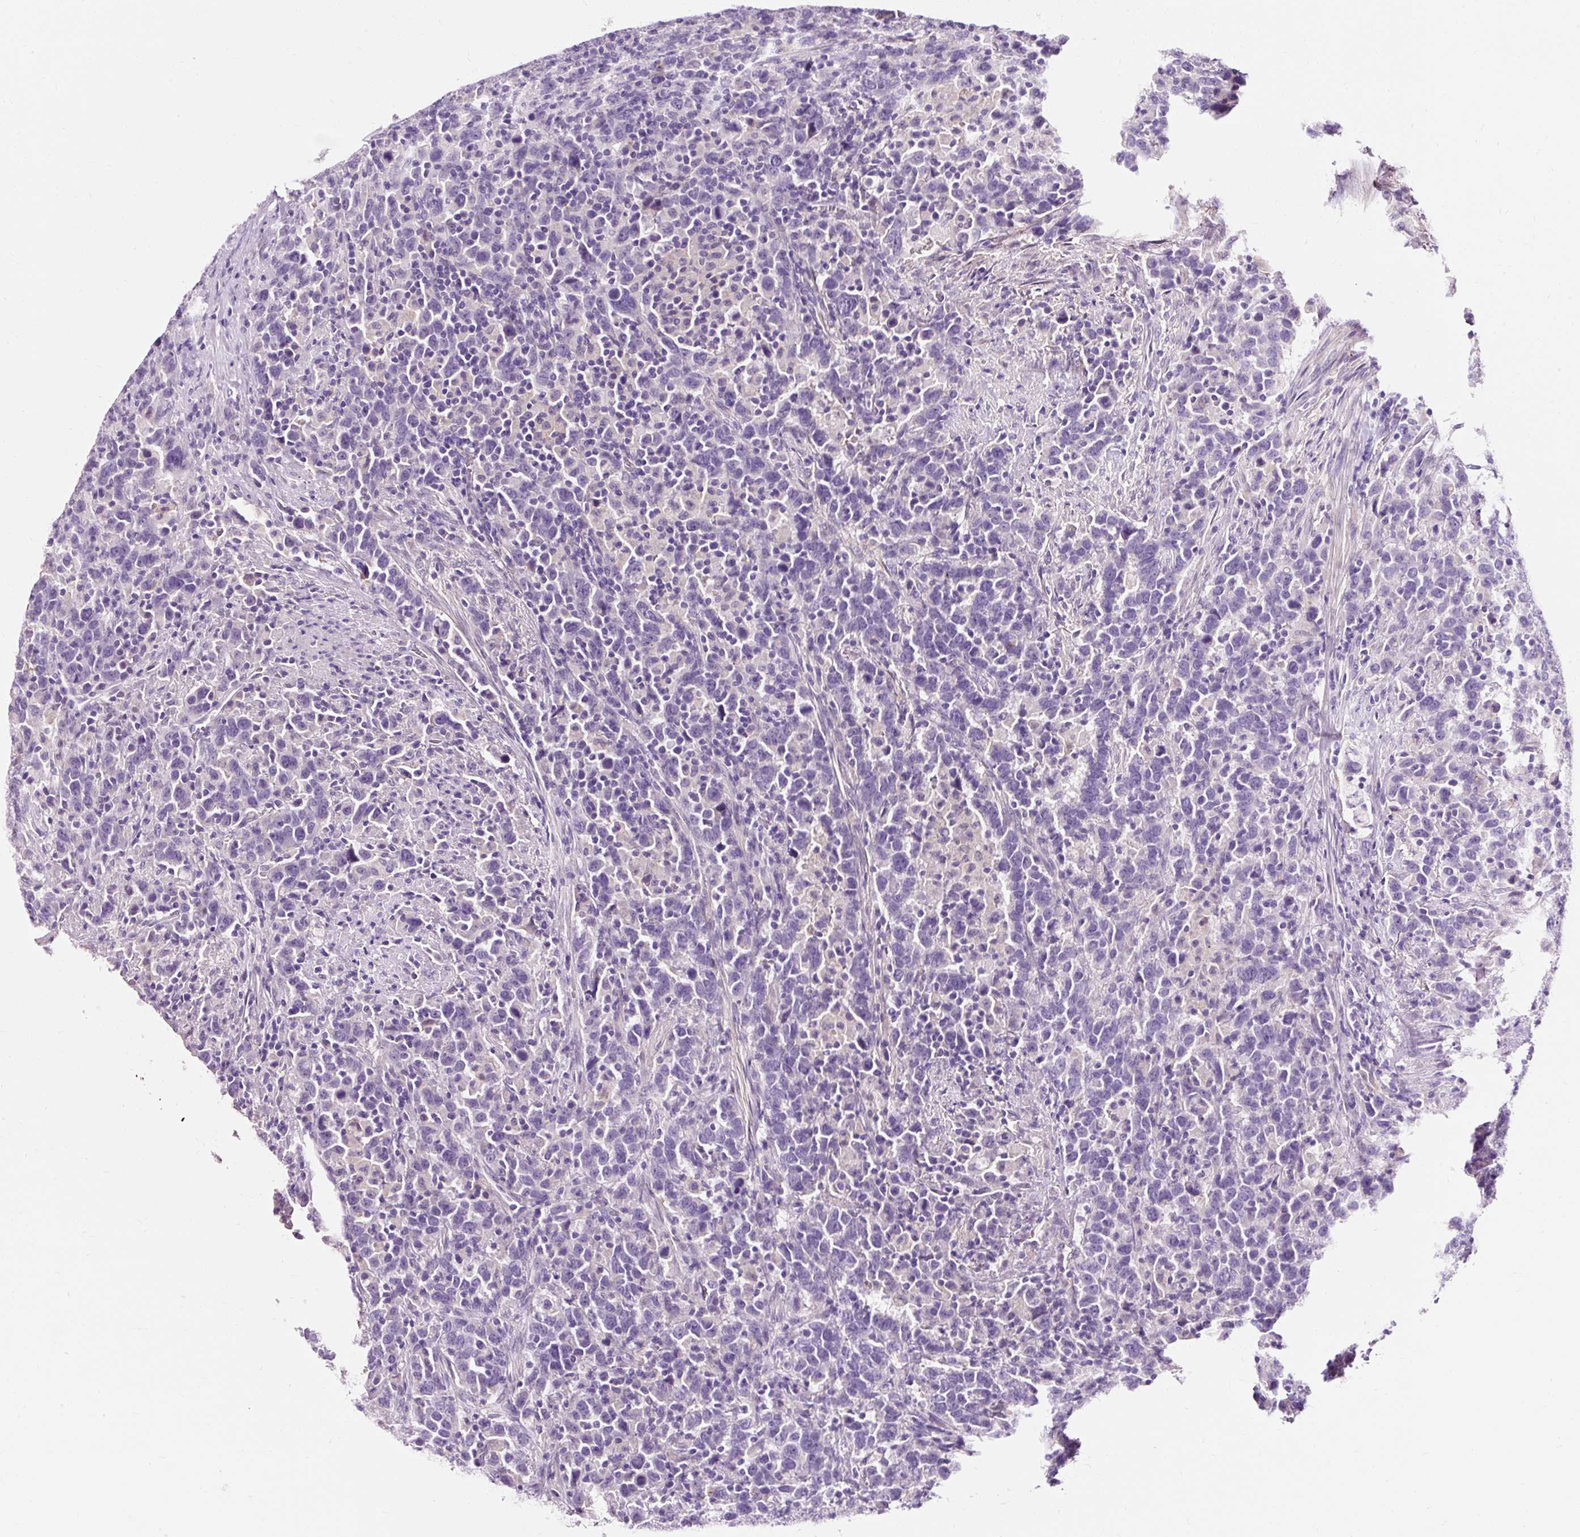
{"staining": {"intensity": "negative", "quantity": "none", "location": "none"}, "tissue": "urothelial cancer", "cell_type": "Tumor cells", "image_type": "cancer", "snomed": [{"axis": "morphology", "description": "Urothelial carcinoma, High grade"}, {"axis": "topography", "description": "Urinary bladder"}], "caption": "DAB immunohistochemical staining of urothelial cancer demonstrates no significant staining in tumor cells. The staining is performed using DAB brown chromogen with nuclei counter-stained in using hematoxylin.", "gene": "CLDN25", "patient": {"sex": "male", "age": 61}}